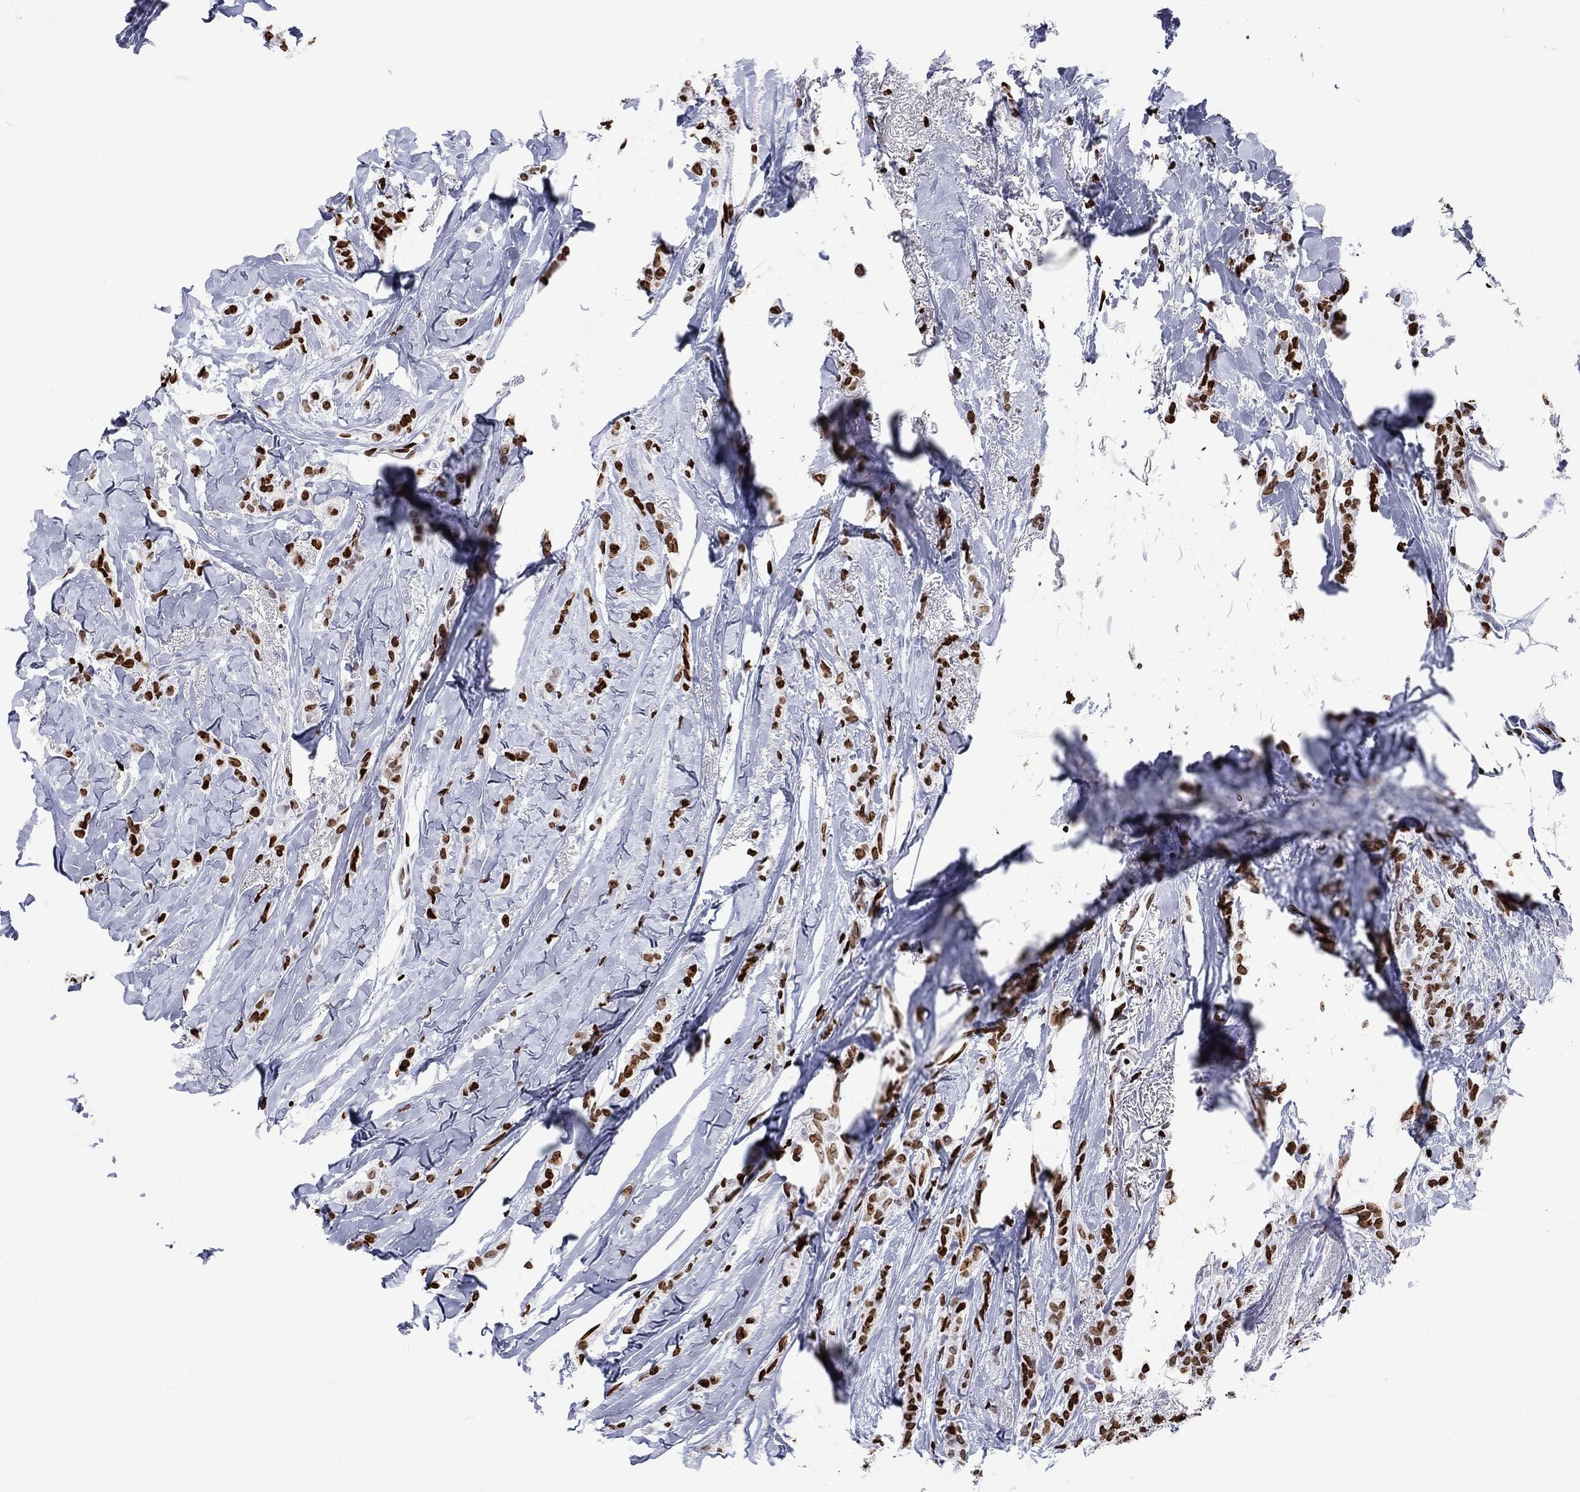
{"staining": {"intensity": "strong", "quantity": ">75%", "location": "nuclear"}, "tissue": "breast cancer", "cell_type": "Tumor cells", "image_type": "cancer", "snomed": [{"axis": "morphology", "description": "Duct carcinoma"}, {"axis": "topography", "description": "Breast"}], "caption": "Protein expression analysis of infiltrating ductal carcinoma (breast) exhibits strong nuclear positivity in approximately >75% of tumor cells.", "gene": "H1-5", "patient": {"sex": "female", "age": 85}}